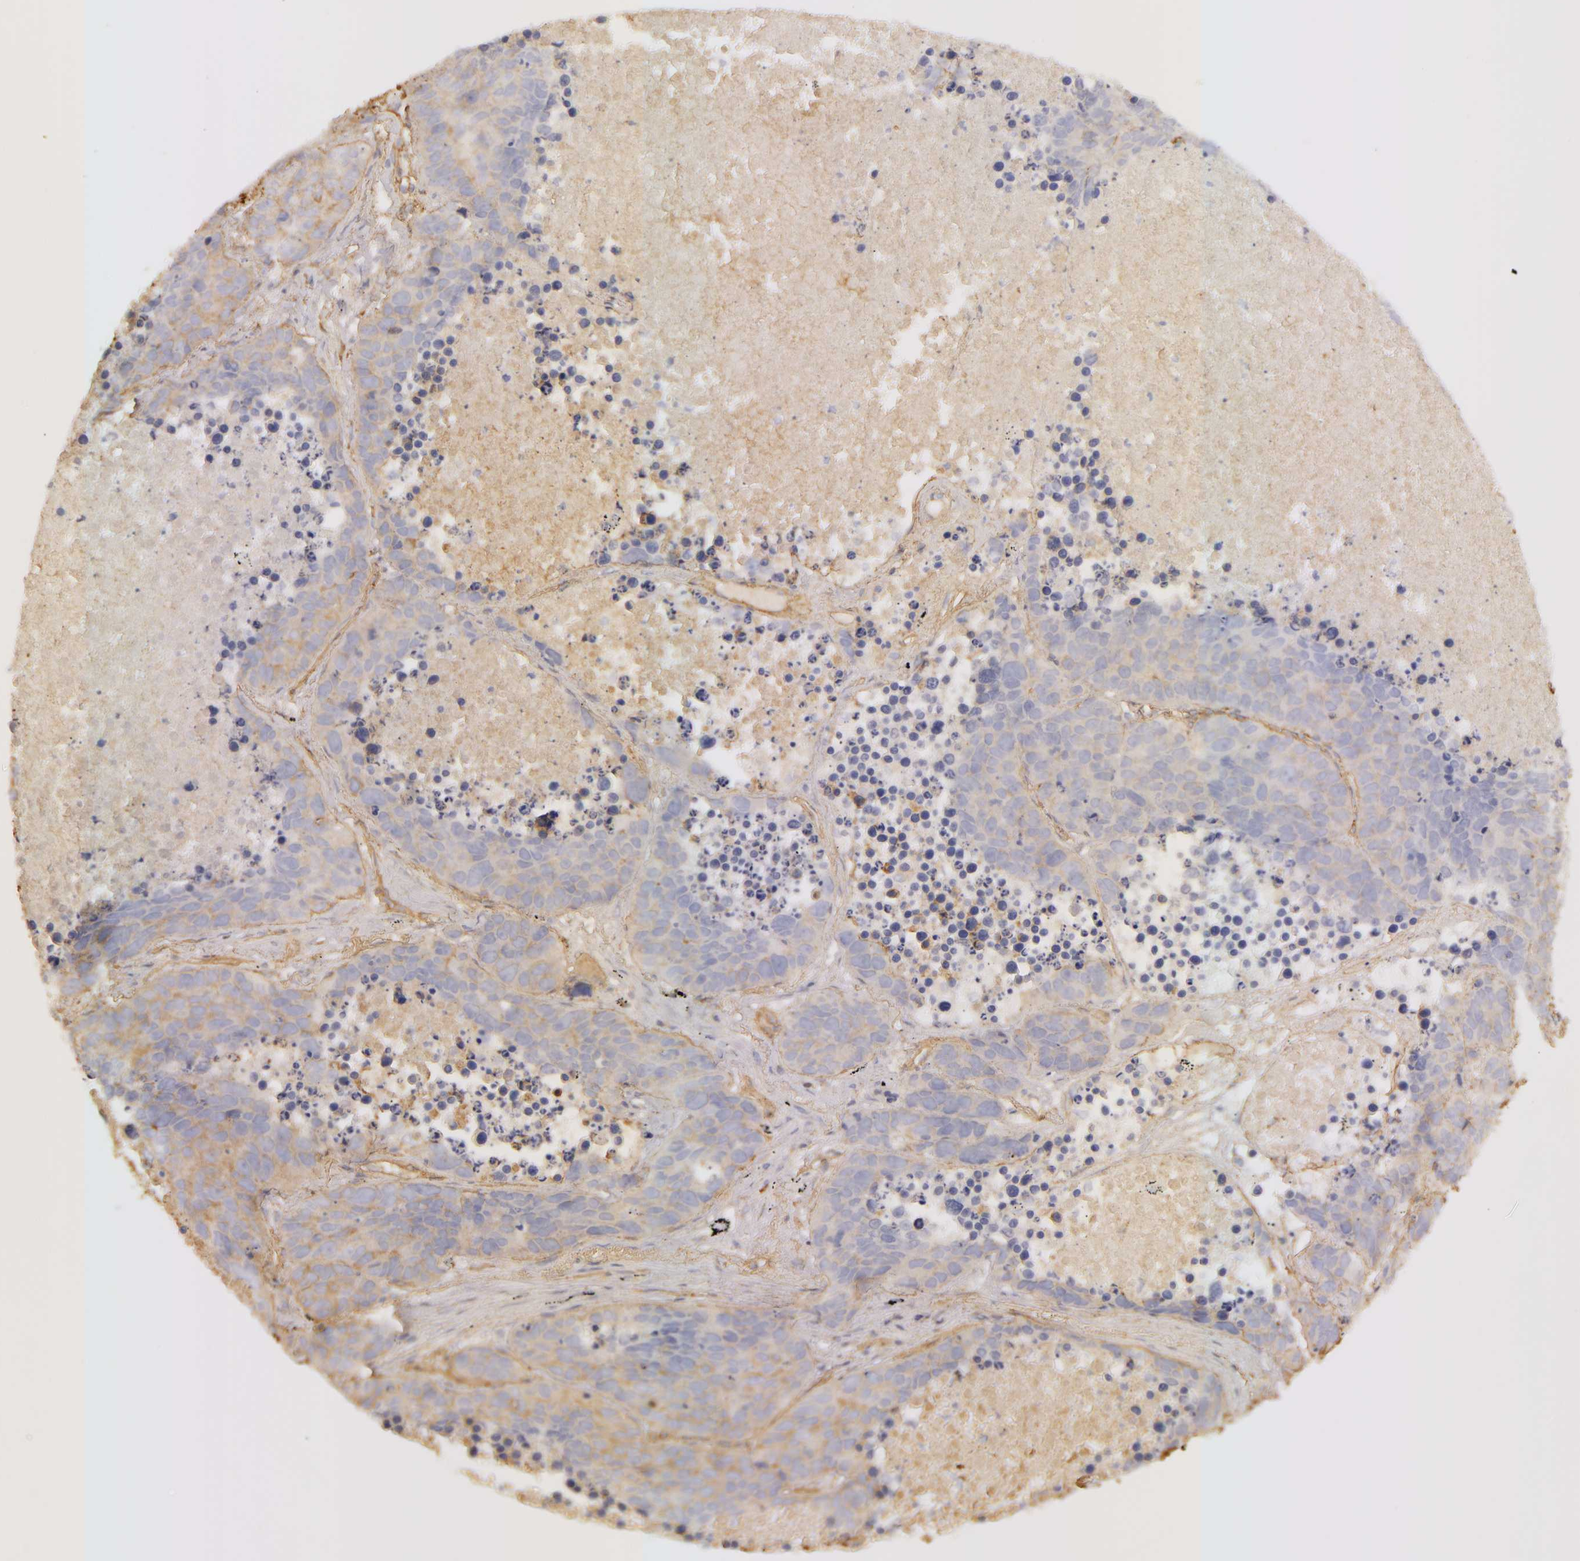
{"staining": {"intensity": "weak", "quantity": ">75%", "location": "cytoplasmic/membranous"}, "tissue": "lung cancer", "cell_type": "Tumor cells", "image_type": "cancer", "snomed": [{"axis": "morphology", "description": "Carcinoid, malignant, NOS"}, {"axis": "topography", "description": "Lung"}], "caption": "A micrograph of human lung cancer stained for a protein shows weak cytoplasmic/membranous brown staining in tumor cells.", "gene": "COL4A1", "patient": {"sex": "male", "age": 60}}